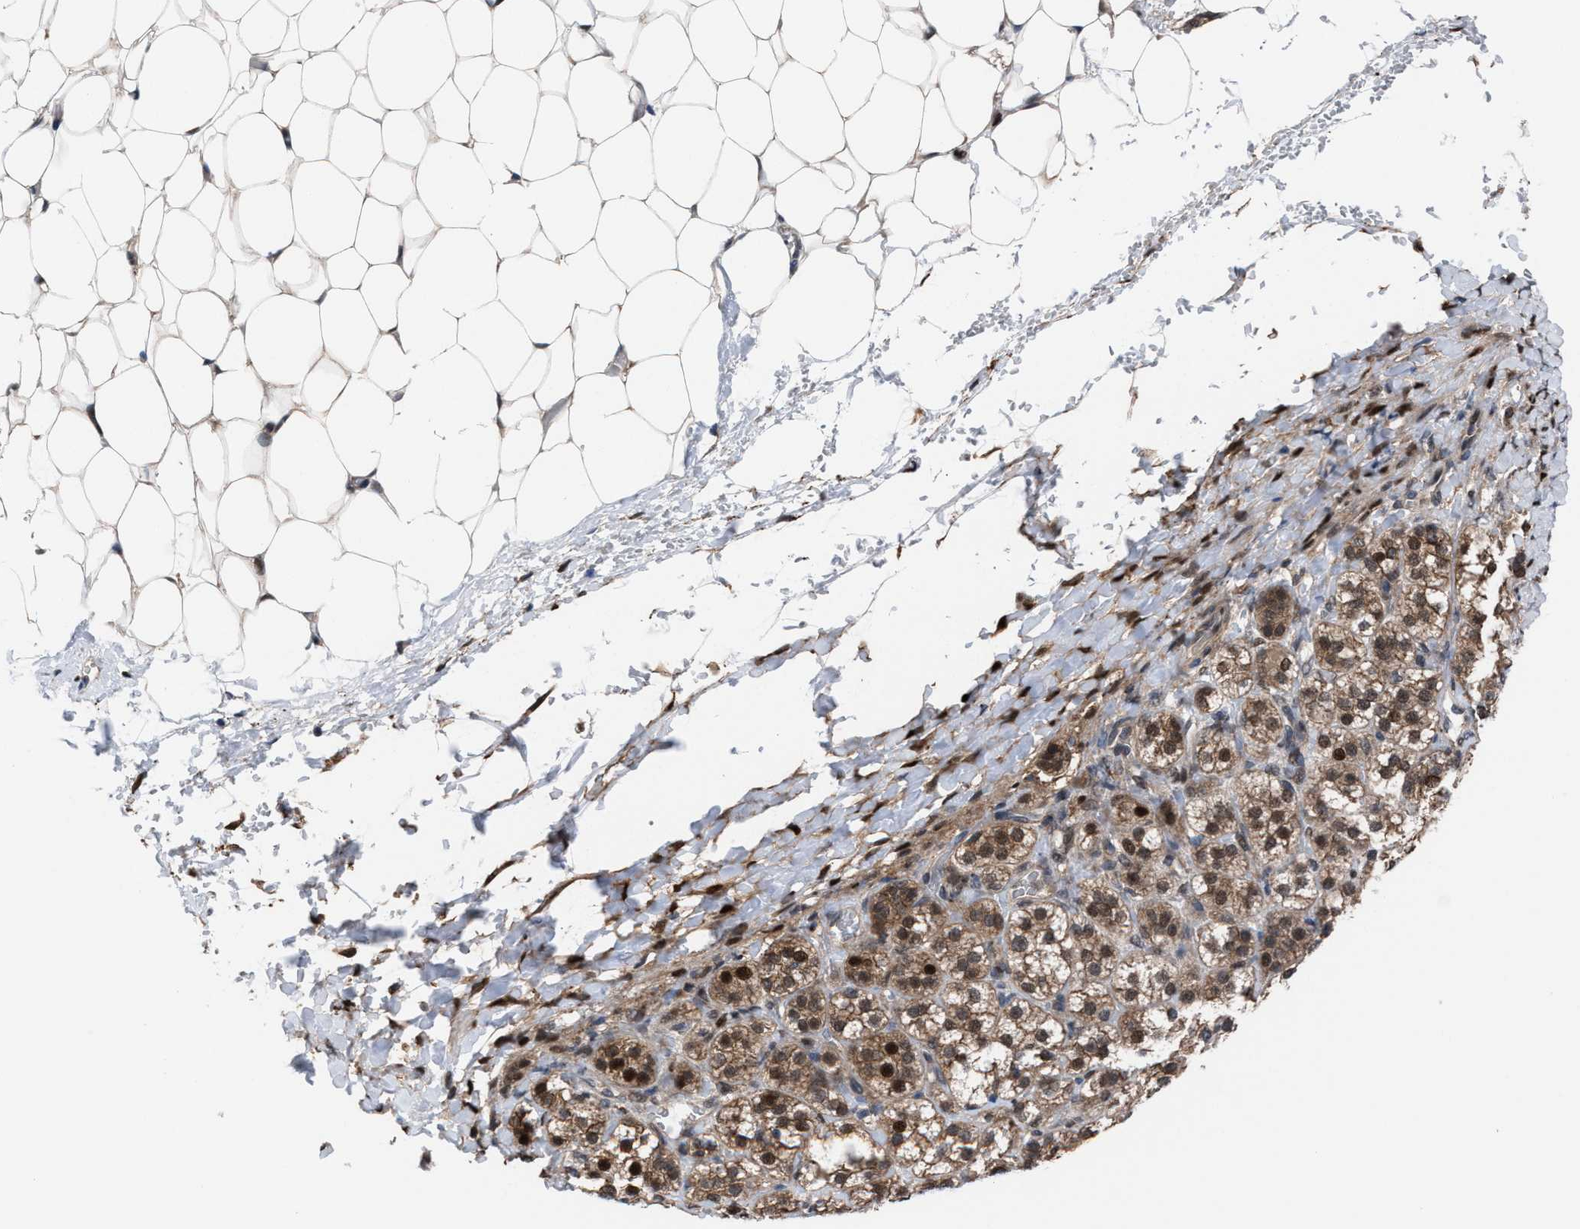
{"staining": {"intensity": "moderate", "quantity": ">75%", "location": "cytoplasmic/membranous,nuclear"}, "tissue": "adrenal gland", "cell_type": "Glandular cells", "image_type": "normal", "snomed": [{"axis": "morphology", "description": "Normal tissue, NOS"}, {"axis": "topography", "description": "Adrenal gland"}], "caption": "Immunohistochemistry histopathology image of benign adrenal gland: human adrenal gland stained using IHC exhibits medium levels of moderate protein expression localized specifically in the cytoplasmic/membranous,nuclear of glandular cells, appearing as a cytoplasmic/membranous,nuclear brown color.", "gene": "TP53BP2", "patient": {"sex": "female", "age": 44}}